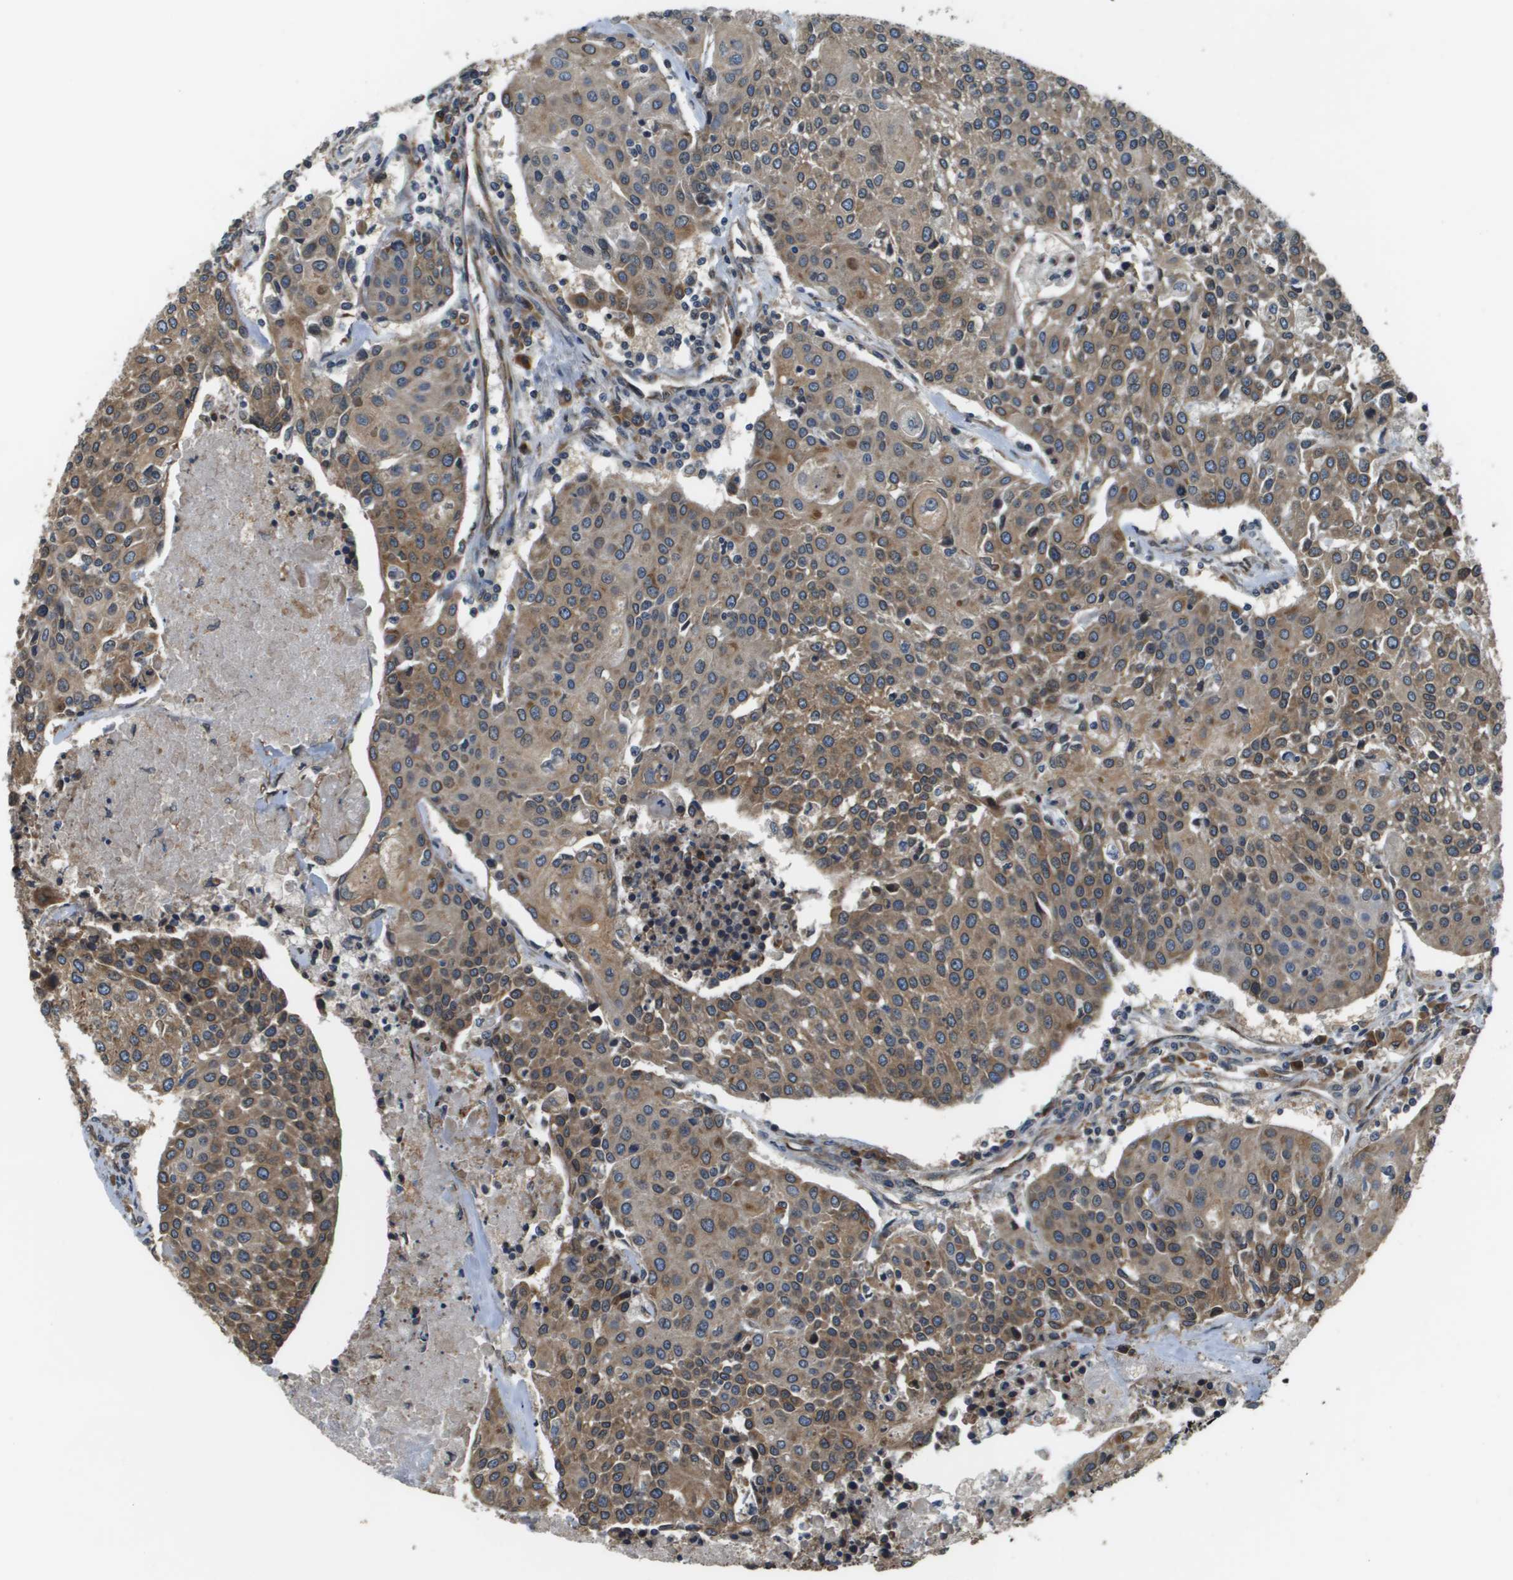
{"staining": {"intensity": "moderate", "quantity": ">75%", "location": "cytoplasmic/membranous"}, "tissue": "urothelial cancer", "cell_type": "Tumor cells", "image_type": "cancer", "snomed": [{"axis": "morphology", "description": "Urothelial carcinoma, High grade"}, {"axis": "topography", "description": "Urinary bladder"}], "caption": "High-power microscopy captured an immunohistochemistry (IHC) histopathology image of high-grade urothelial carcinoma, revealing moderate cytoplasmic/membranous staining in approximately >75% of tumor cells. Nuclei are stained in blue.", "gene": "SEC62", "patient": {"sex": "female", "age": 85}}